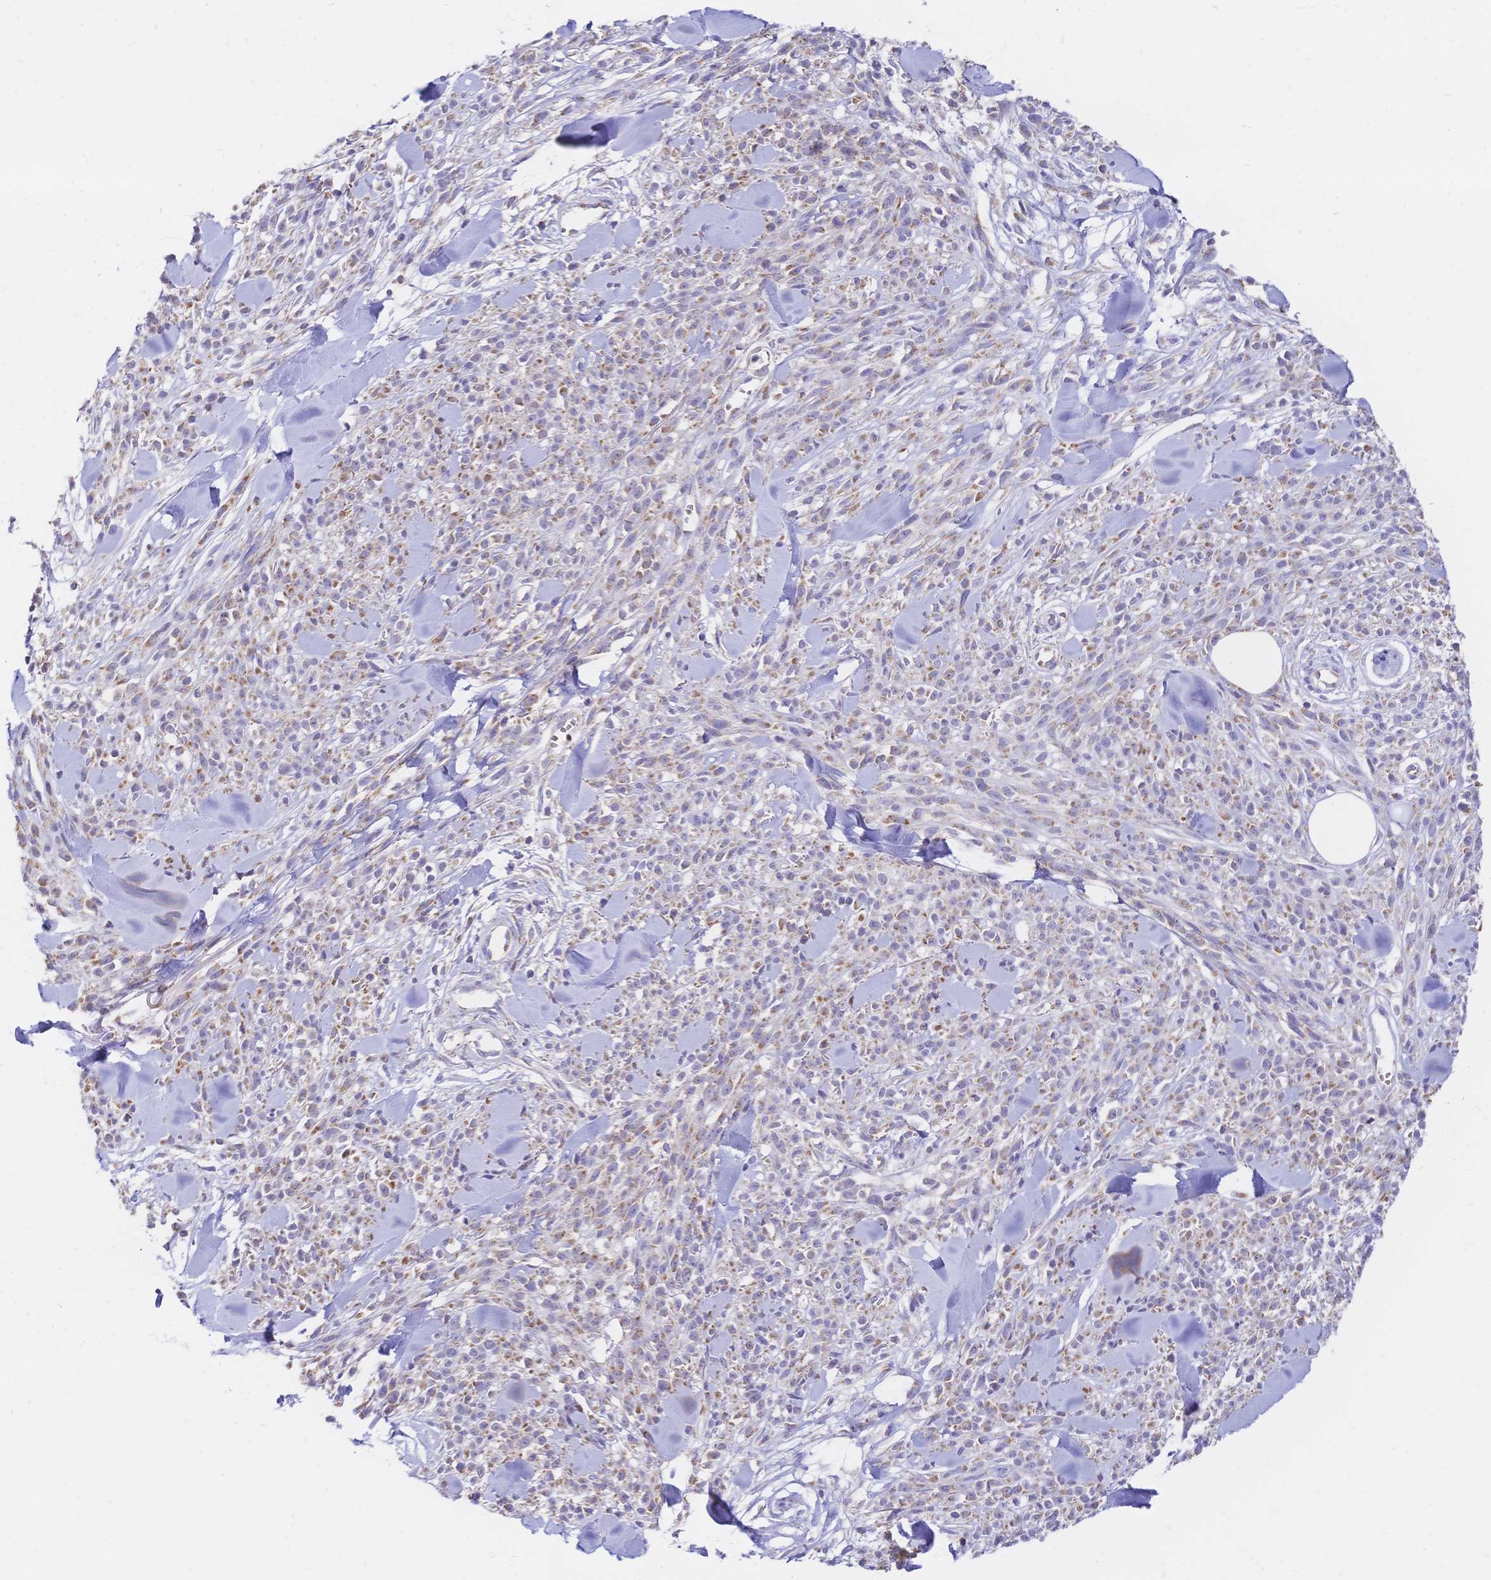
{"staining": {"intensity": "weak", "quantity": "25%-75%", "location": "cytoplasmic/membranous"}, "tissue": "melanoma", "cell_type": "Tumor cells", "image_type": "cancer", "snomed": [{"axis": "morphology", "description": "Malignant melanoma, NOS"}, {"axis": "topography", "description": "Skin"}, {"axis": "topography", "description": "Skin of trunk"}], "caption": "Melanoma stained with a brown dye exhibits weak cytoplasmic/membranous positive positivity in approximately 25%-75% of tumor cells.", "gene": "CLEC18B", "patient": {"sex": "male", "age": 74}}